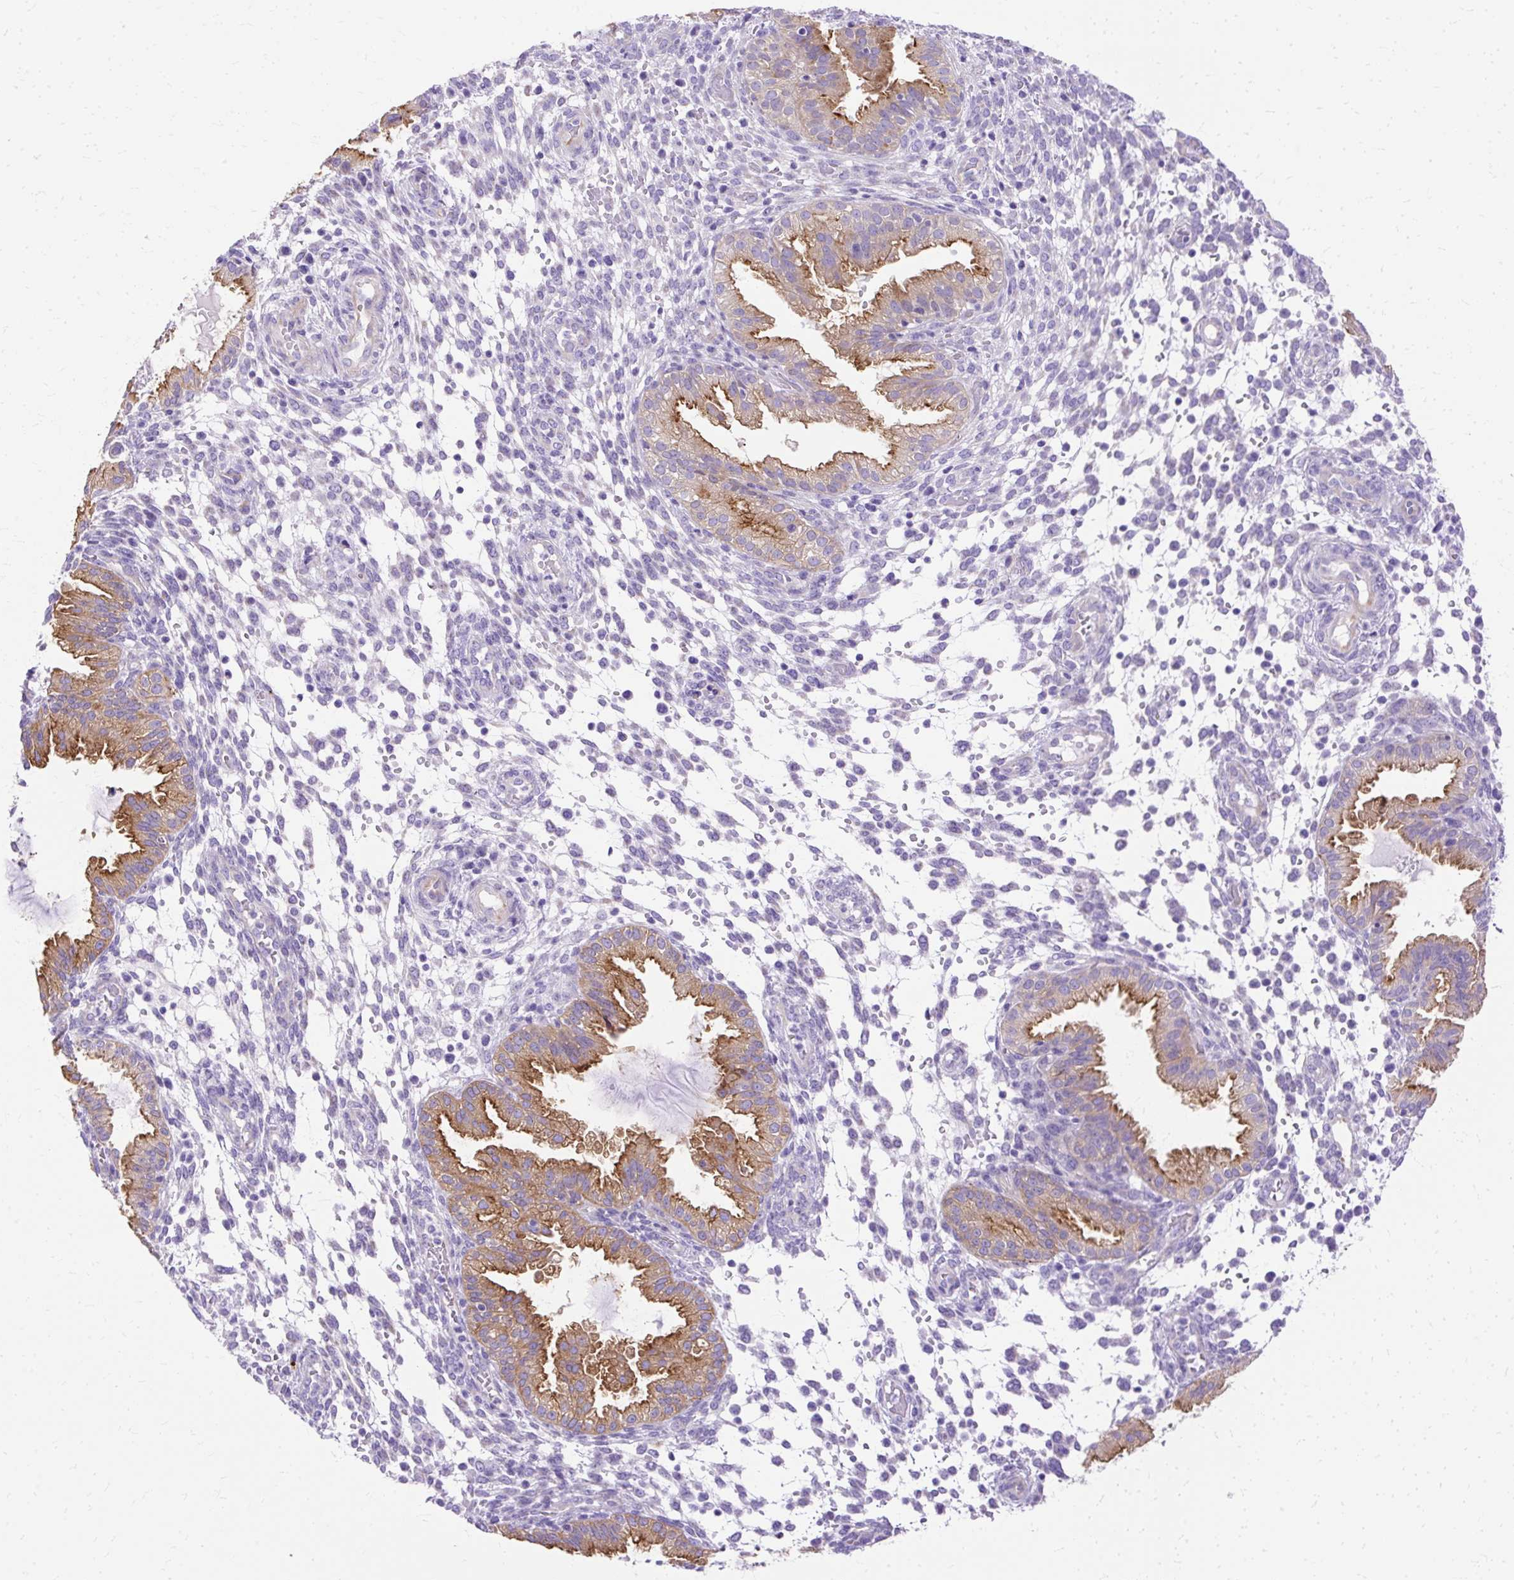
{"staining": {"intensity": "negative", "quantity": "none", "location": "none"}, "tissue": "endometrium", "cell_type": "Cells in endometrial stroma", "image_type": "normal", "snomed": [{"axis": "morphology", "description": "Normal tissue, NOS"}, {"axis": "topography", "description": "Endometrium"}], "caption": "IHC photomicrograph of benign endometrium: endometrium stained with DAB displays no significant protein expression in cells in endometrial stroma. (DAB IHC visualized using brightfield microscopy, high magnification).", "gene": "MYO6", "patient": {"sex": "female", "age": 33}}